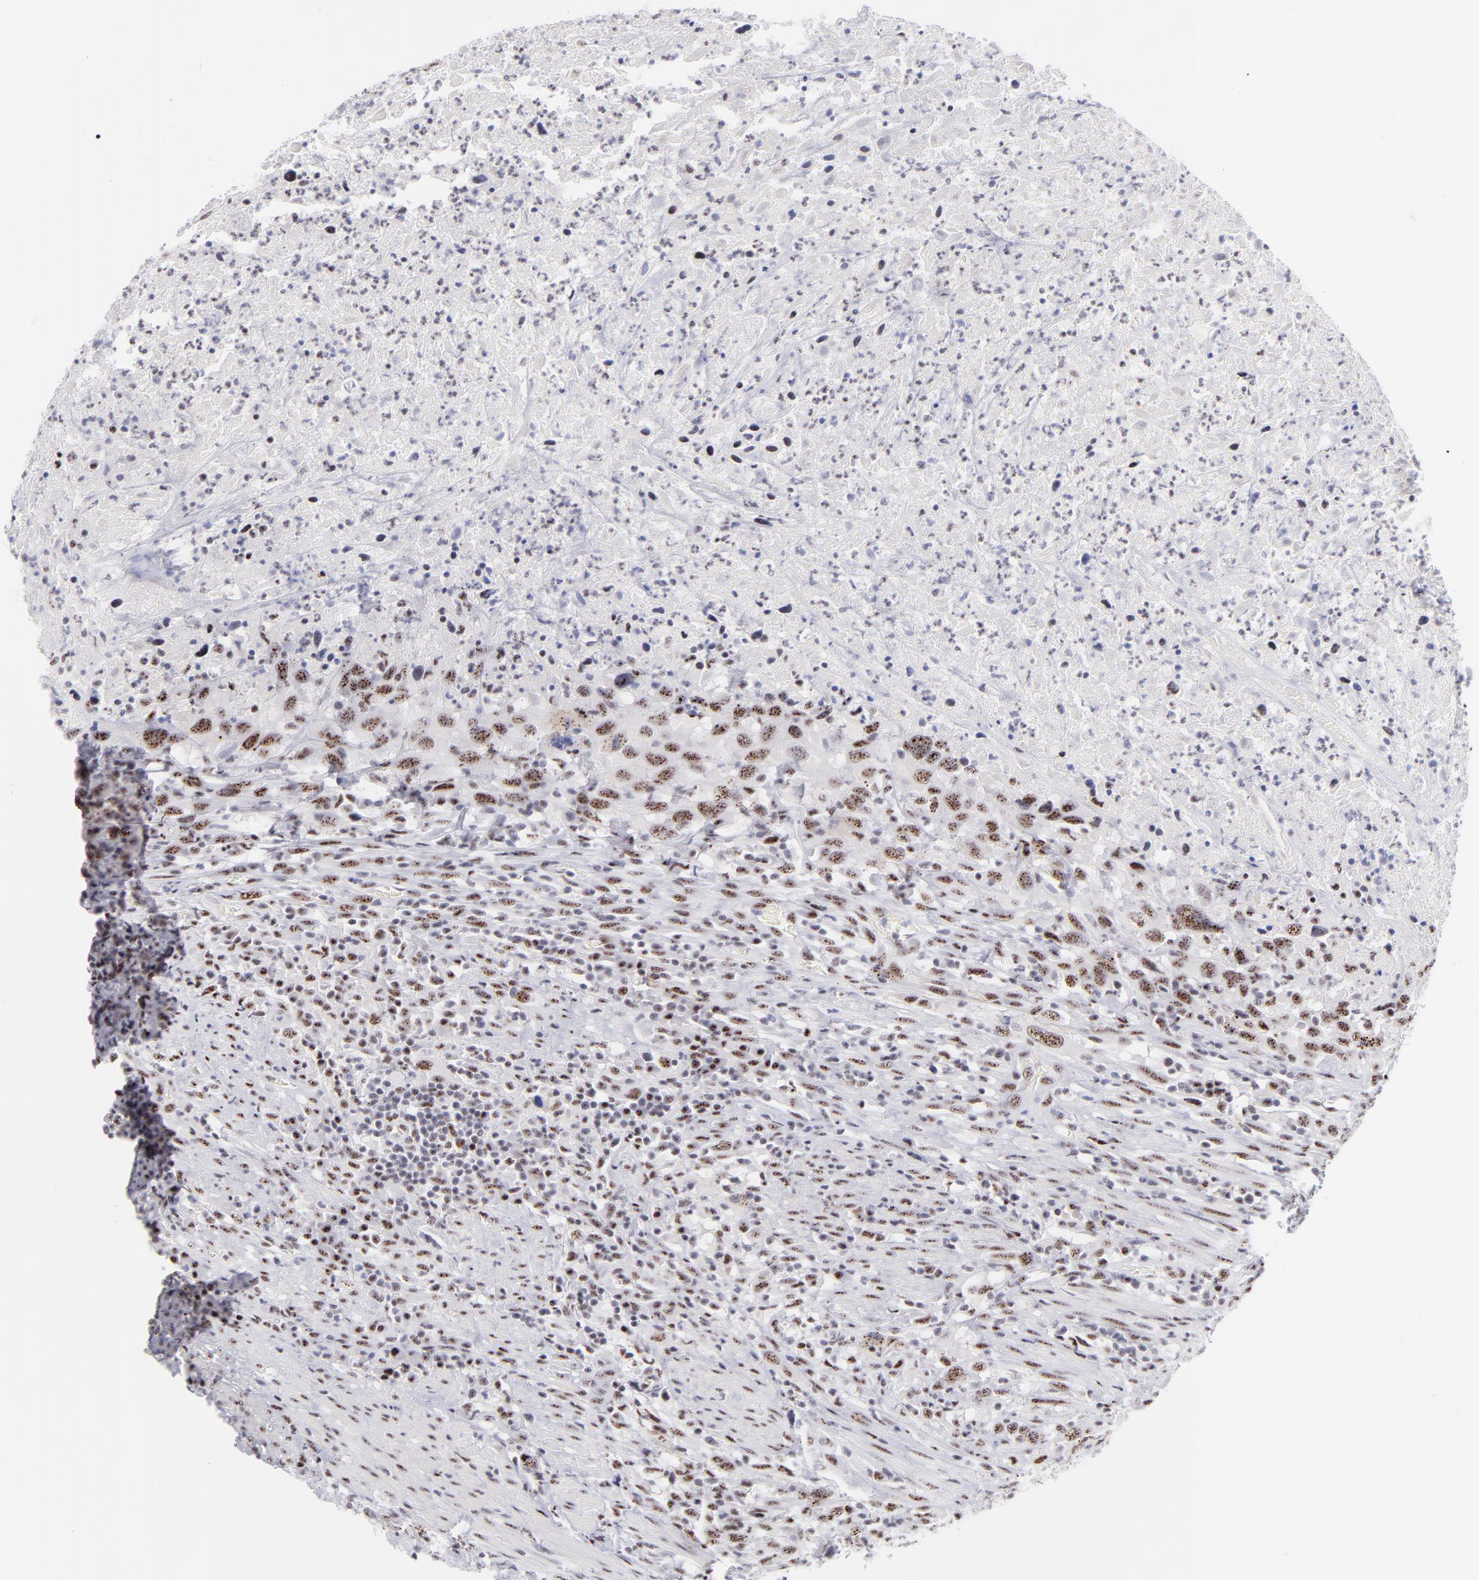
{"staining": {"intensity": "moderate", "quantity": ">75%", "location": "nuclear"}, "tissue": "urothelial cancer", "cell_type": "Tumor cells", "image_type": "cancer", "snomed": [{"axis": "morphology", "description": "Urothelial carcinoma, High grade"}, {"axis": "topography", "description": "Urinary bladder"}], "caption": "DAB (3,3'-diaminobenzidine) immunohistochemical staining of urothelial cancer exhibits moderate nuclear protein expression in approximately >75% of tumor cells.", "gene": "CDC25C", "patient": {"sex": "male", "age": 61}}